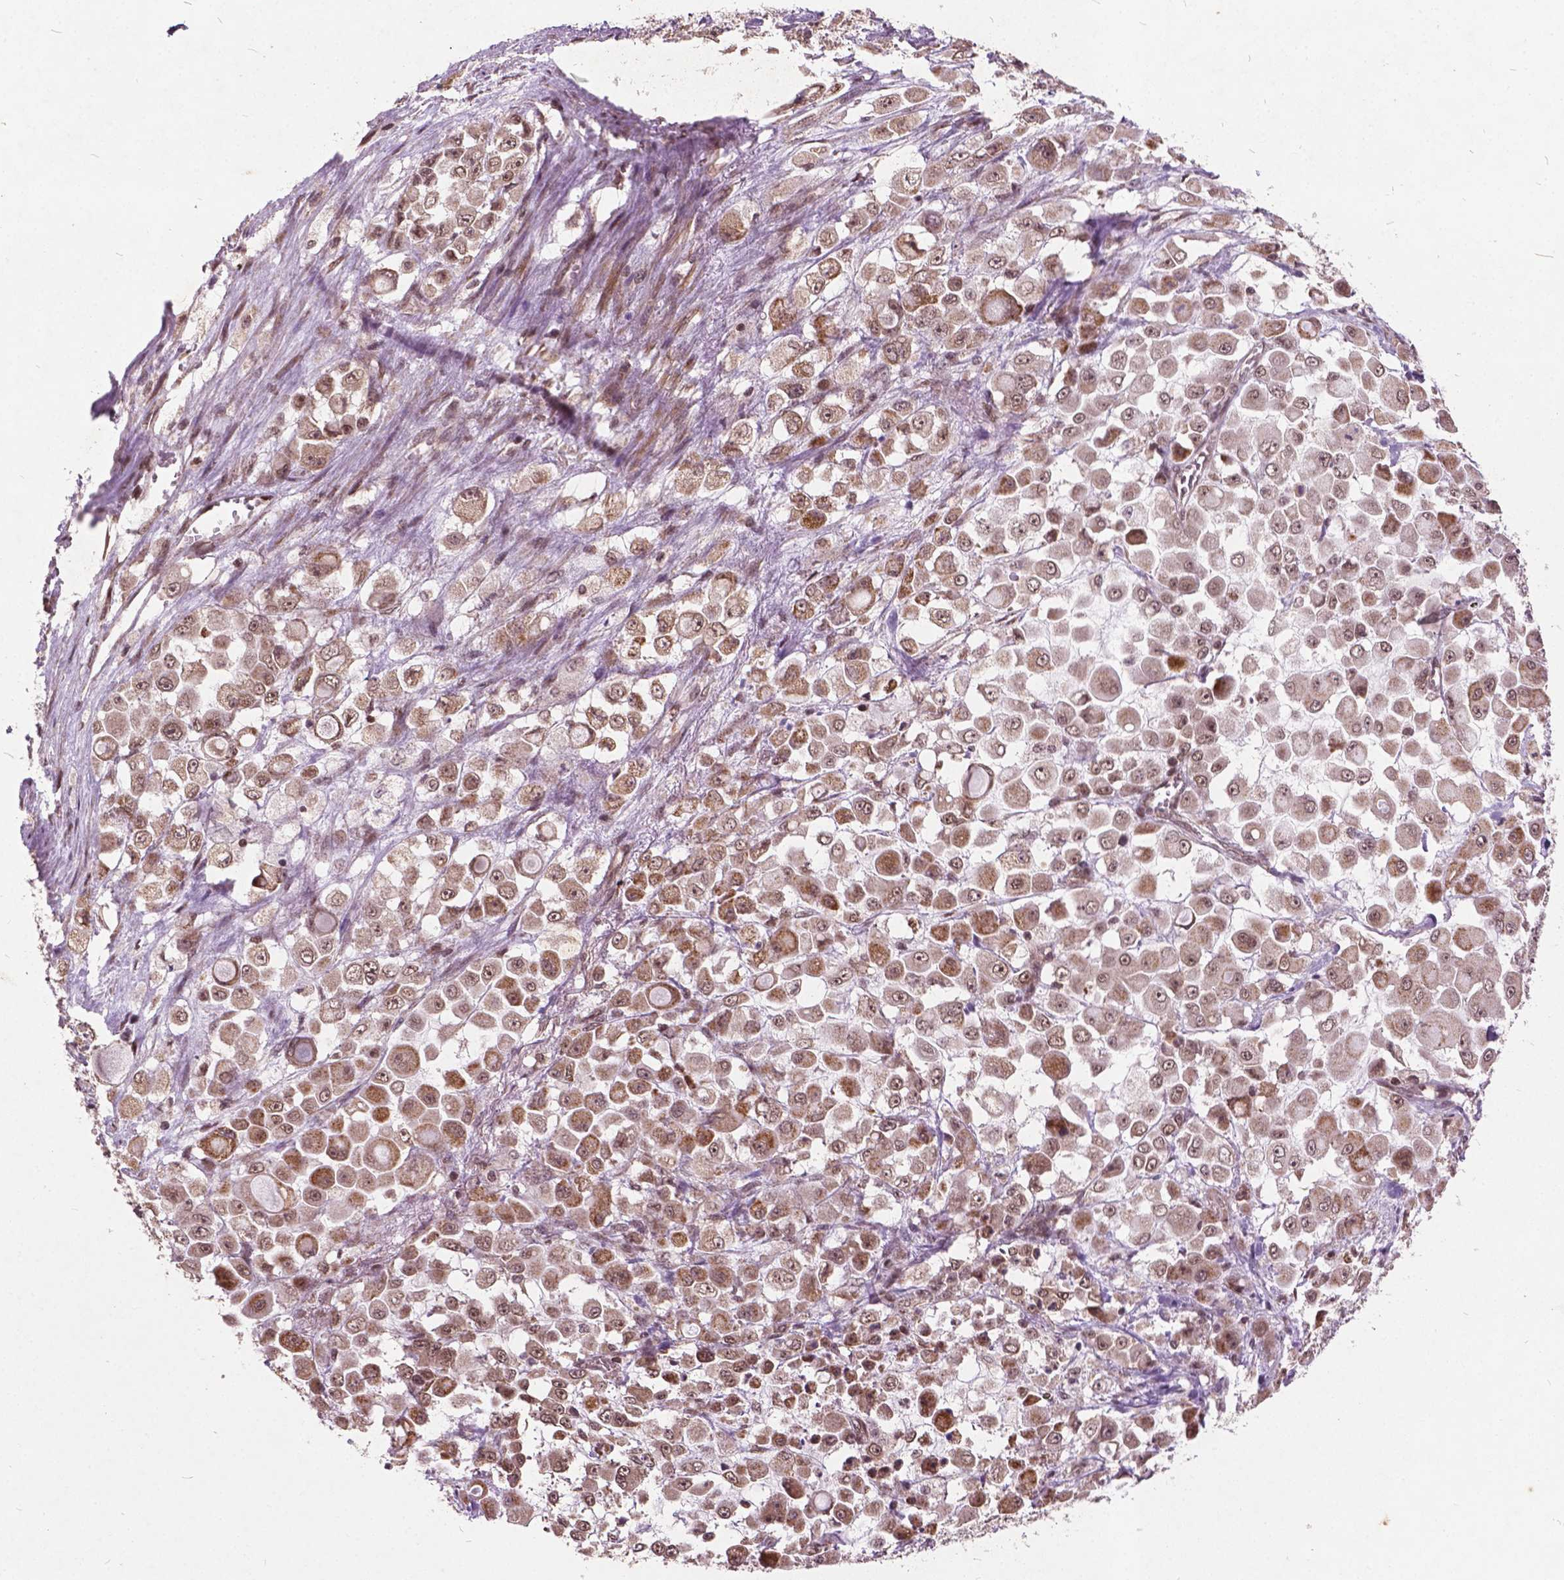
{"staining": {"intensity": "moderate", "quantity": ">75%", "location": "cytoplasmic/membranous,nuclear"}, "tissue": "stomach cancer", "cell_type": "Tumor cells", "image_type": "cancer", "snomed": [{"axis": "morphology", "description": "Adenocarcinoma, NOS"}, {"axis": "topography", "description": "Stomach"}], "caption": "Human stomach cancer (adenocarcinoma) stained with a protein marker reveals moderate staining in tumor cells.", "gene": "GPS2", "patient": {"sex": "female", "age": 76}}